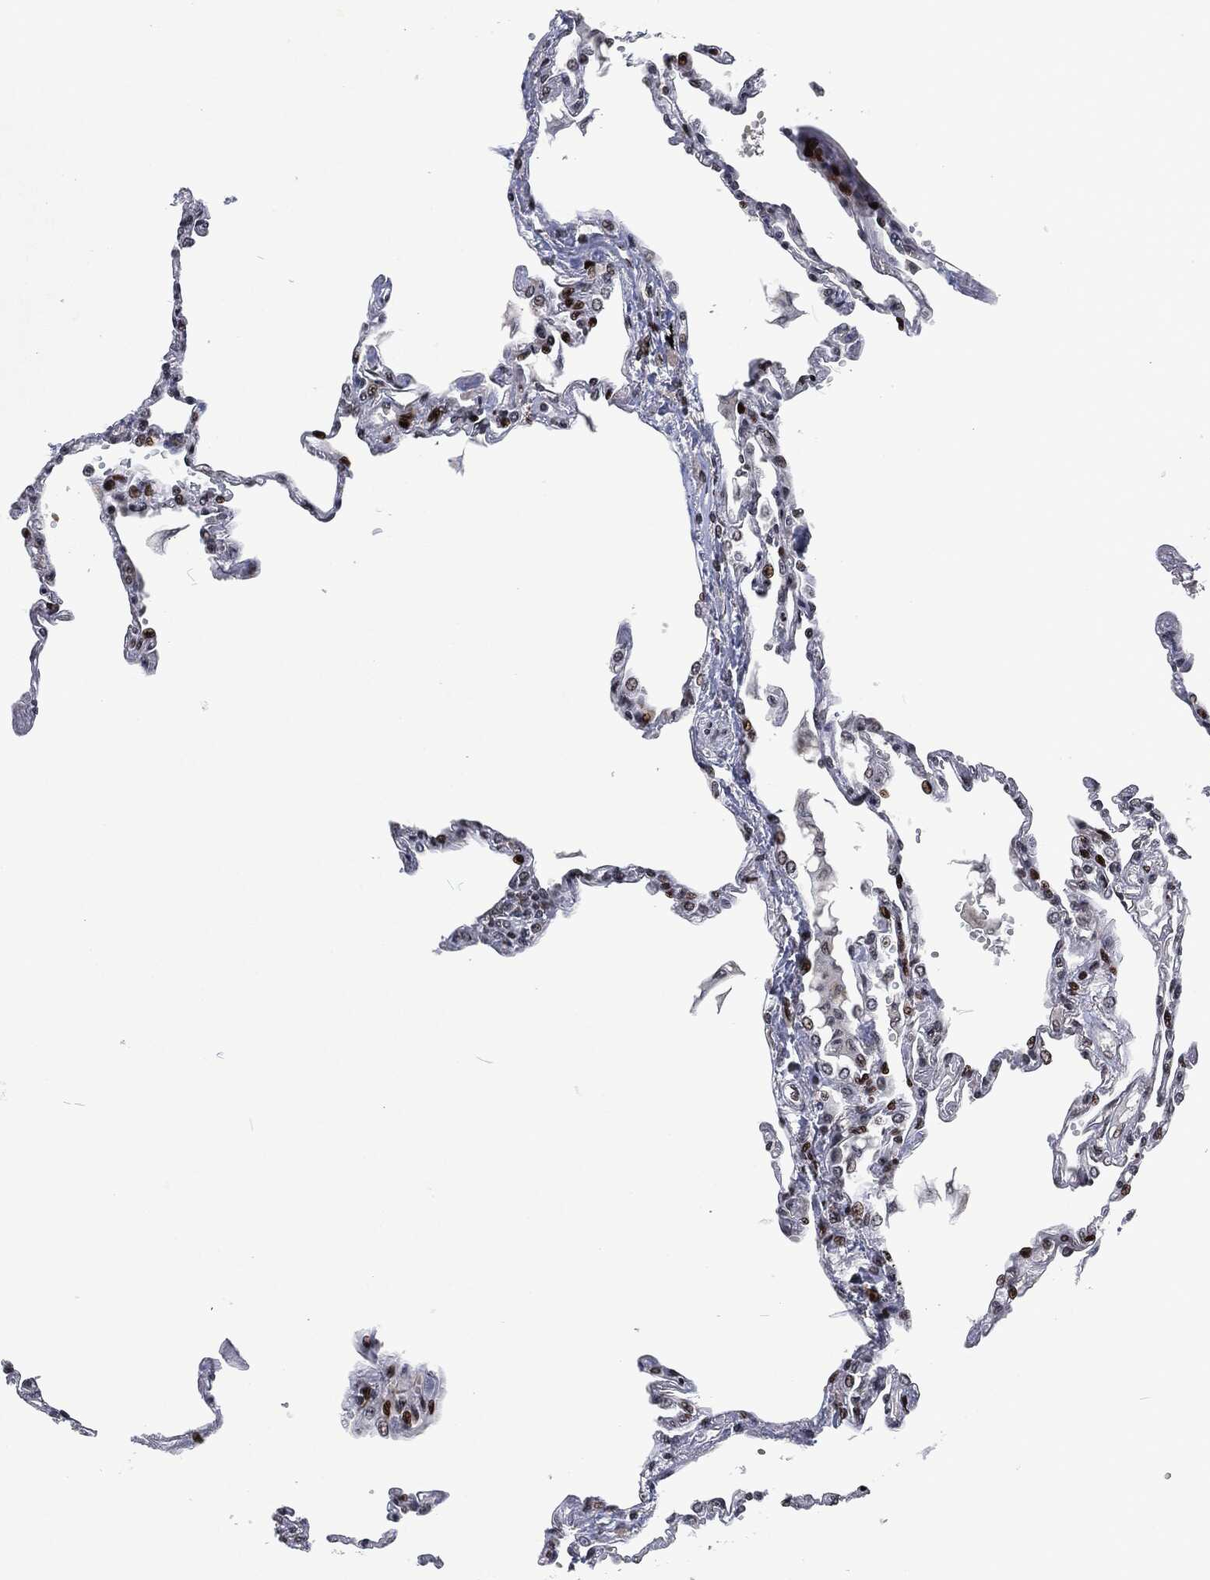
{"staining": {"intensity": "strong", "quantity": "<25%", "location": "nuclear"}, "tissue": "lung", "cell_type": "Alveolar cells", "image_type": "normal", "snomed": [{"axis": "morphology", "description": "Normal tissue, NOS"}, {"axis": "topography", "description": "Lung"}], "caption": "IHC image of benign lung: lung stained using immunohistochemistry exhibits medium levels of strong protein expression localized specifically in the nuclear of alveolar cells, appearing as a nuclear brown color.", "gene": "EGFR", "patient": {"sex": "male", "age": 78}}